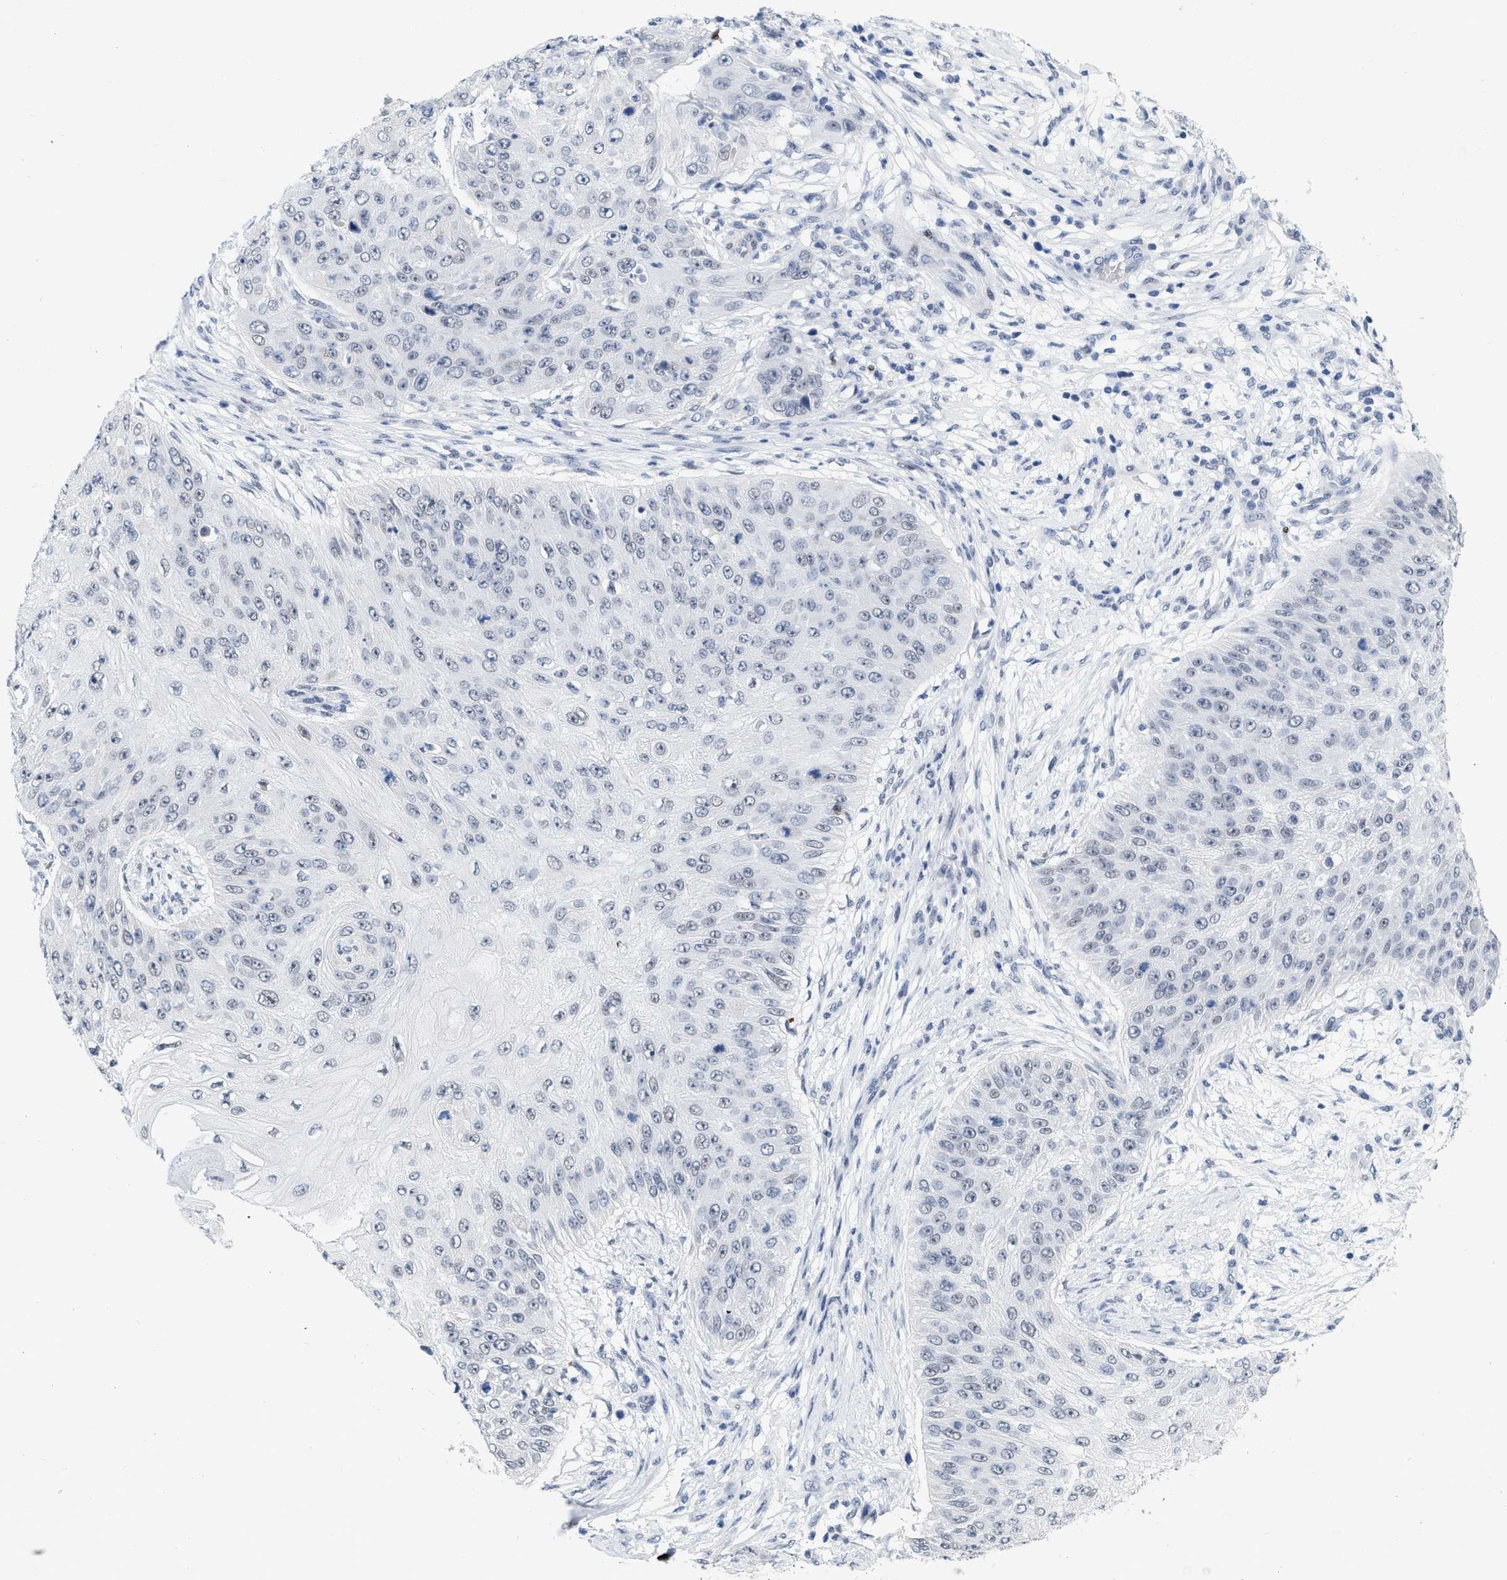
{"staining": {"intensity": "negative", "quantity": "none", "location": "none"}, "tissue": "skin cancer", "cell_type": "Tumor cells", "image_type": "cancer", "snomed": [{"axis": "morphology", "description": "Squamous cell carcinoma, NOS"}, {"axis": "topography", "description": "Skin"}], "caption": "Micrograph shows no significant protein positivity in tumor cells of skin squamous cell carcinoma. (DAB IHC, high magnification).", "gene": "XIRP1", "patient": {"sex": "female", "age": 80}}